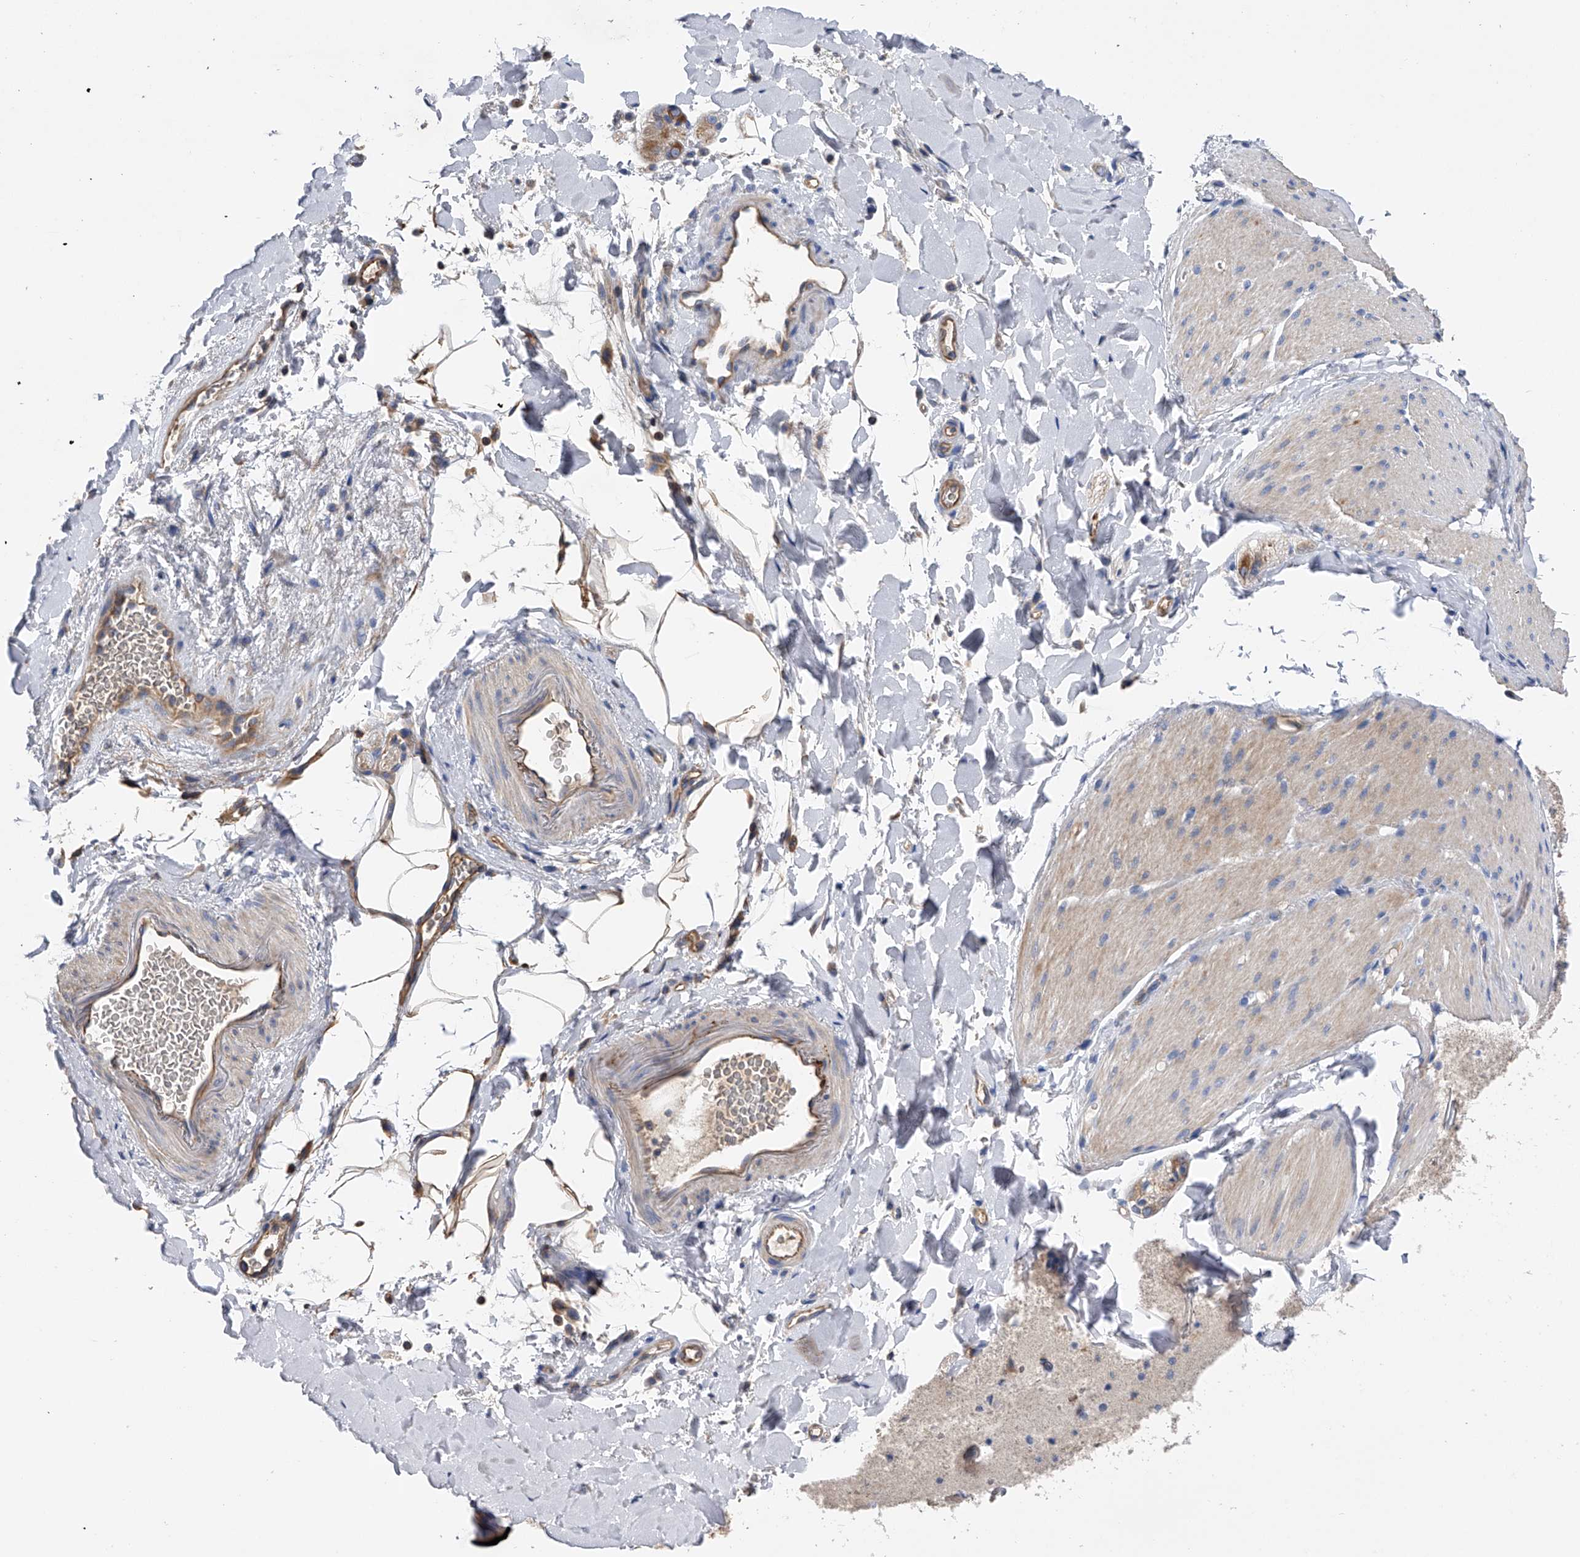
{"staining": {"intensity": "weak", "quantity": "<25%", "location": "cytoplasmic/membranous"}, "tissue": "smooth muscle", "cell_type": "Smooth muscle cells", "image_type": "normal", "snomed": [{"axis": "morphology", "description": "Normal tissue, NOS"}, {"axis": "topography", "description": "Smooth muscle"}, {"axis": "topography", "description": "Small intestine"}], "caption": "The image reveals no staining of smooth muscle cells in unremarkable smooth muscle. (DAB (3,3'-diaminobenzidine) IHC, high magnification).", "gene": "RWDD2A", "patient": {"sex": "female", "age": 84}}